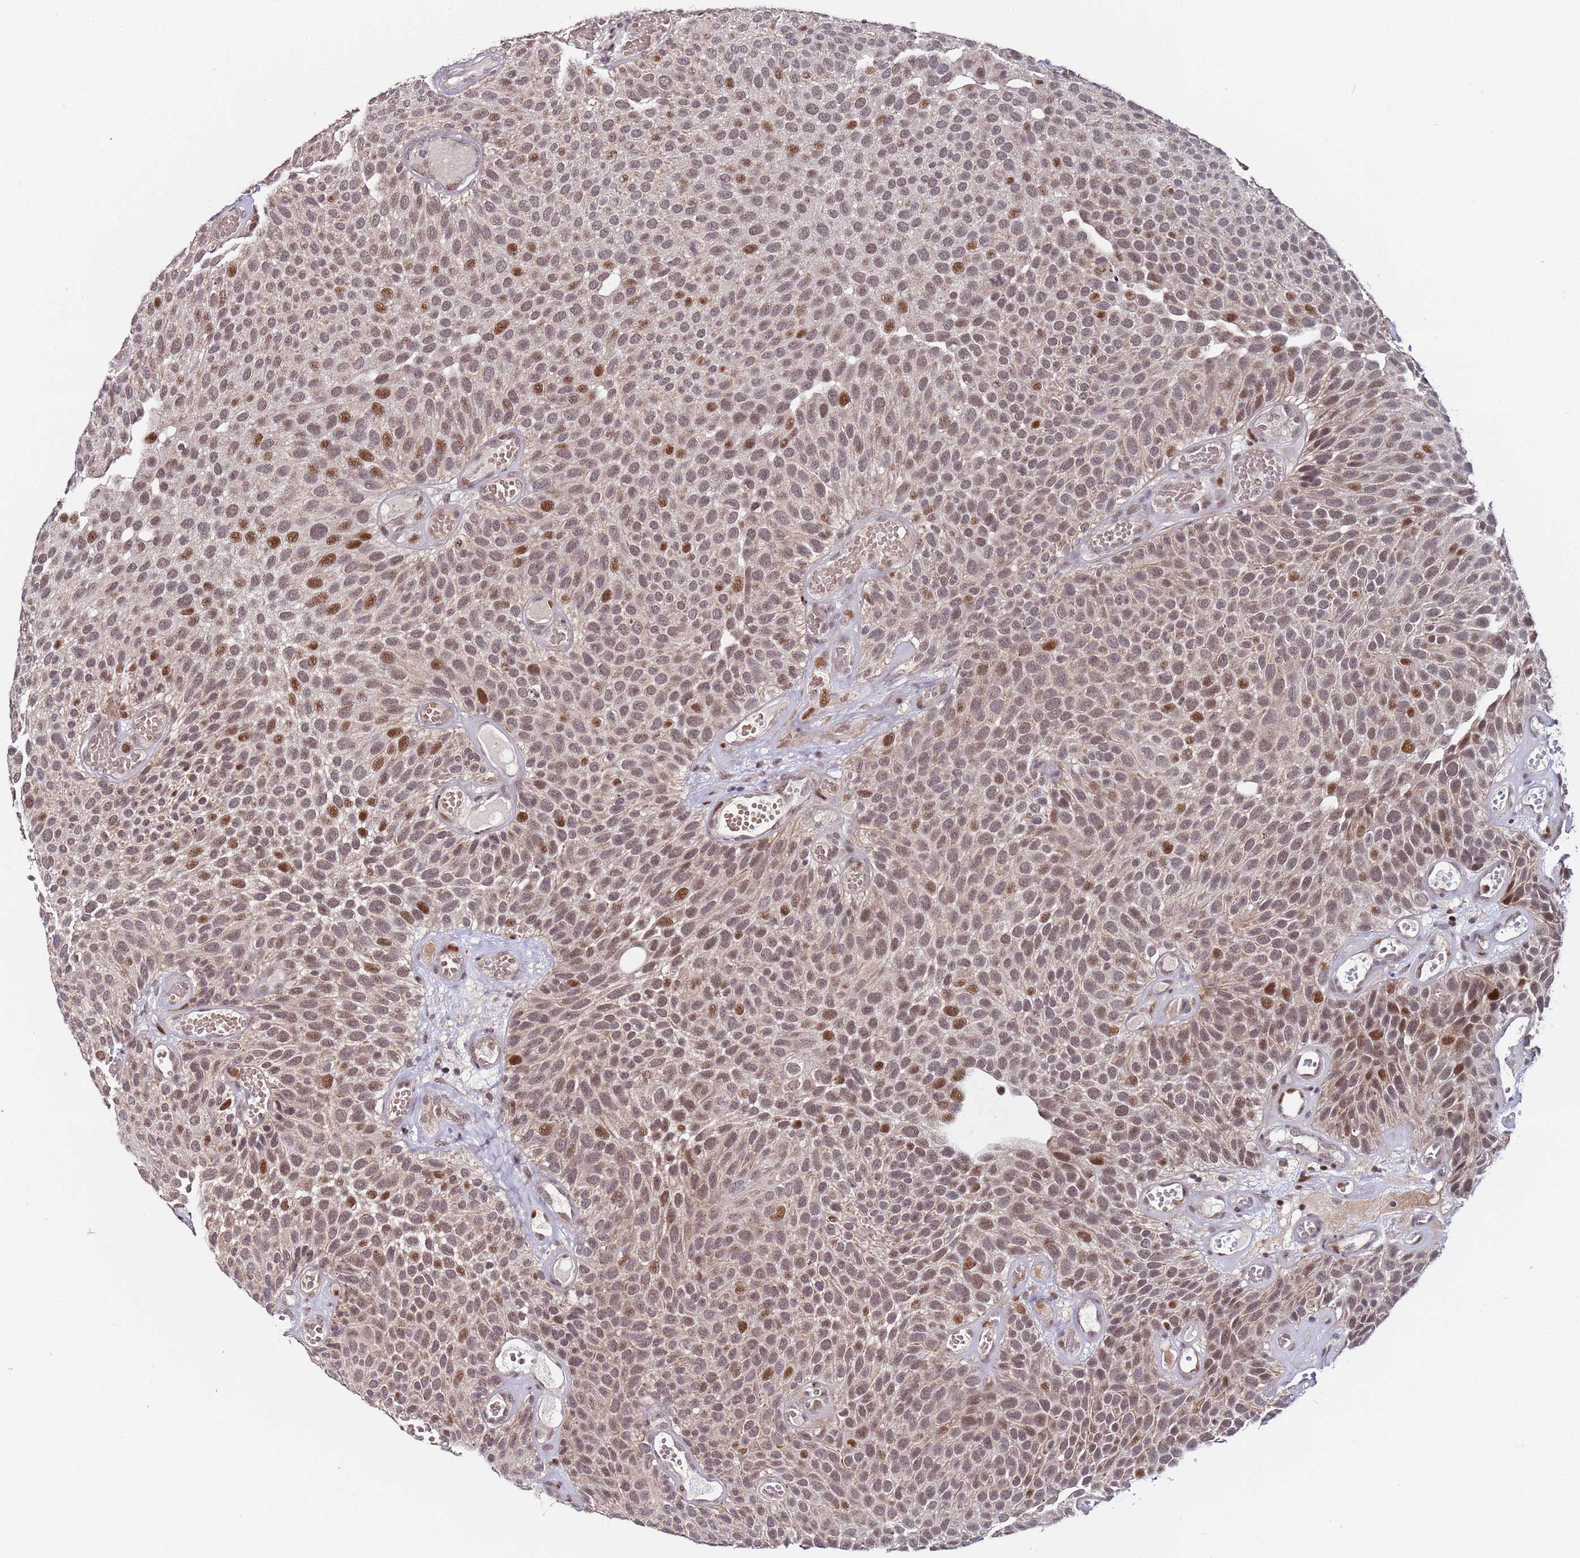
{"staining": {"intensity": "weak", "quantity": "<25%", "location": "nuclear"}, "tissue": "urothelial cancer", "cell_type": "Tumor cells", "image_type": "cancer", "snomed": [{"axis": "morphology", "description": "Urothelial carcinoma, Low grade"}, {"axis": "topography", "description": "Urinary bladder"}], "caption": "High power microscopy photomicrograph of an immunohistochemistry photomicrograph of urothelial cancer, revealing no significant staining in tumor cells.", "gene": "PPM1H", "patient": {"sex": "male", "age": 89}}